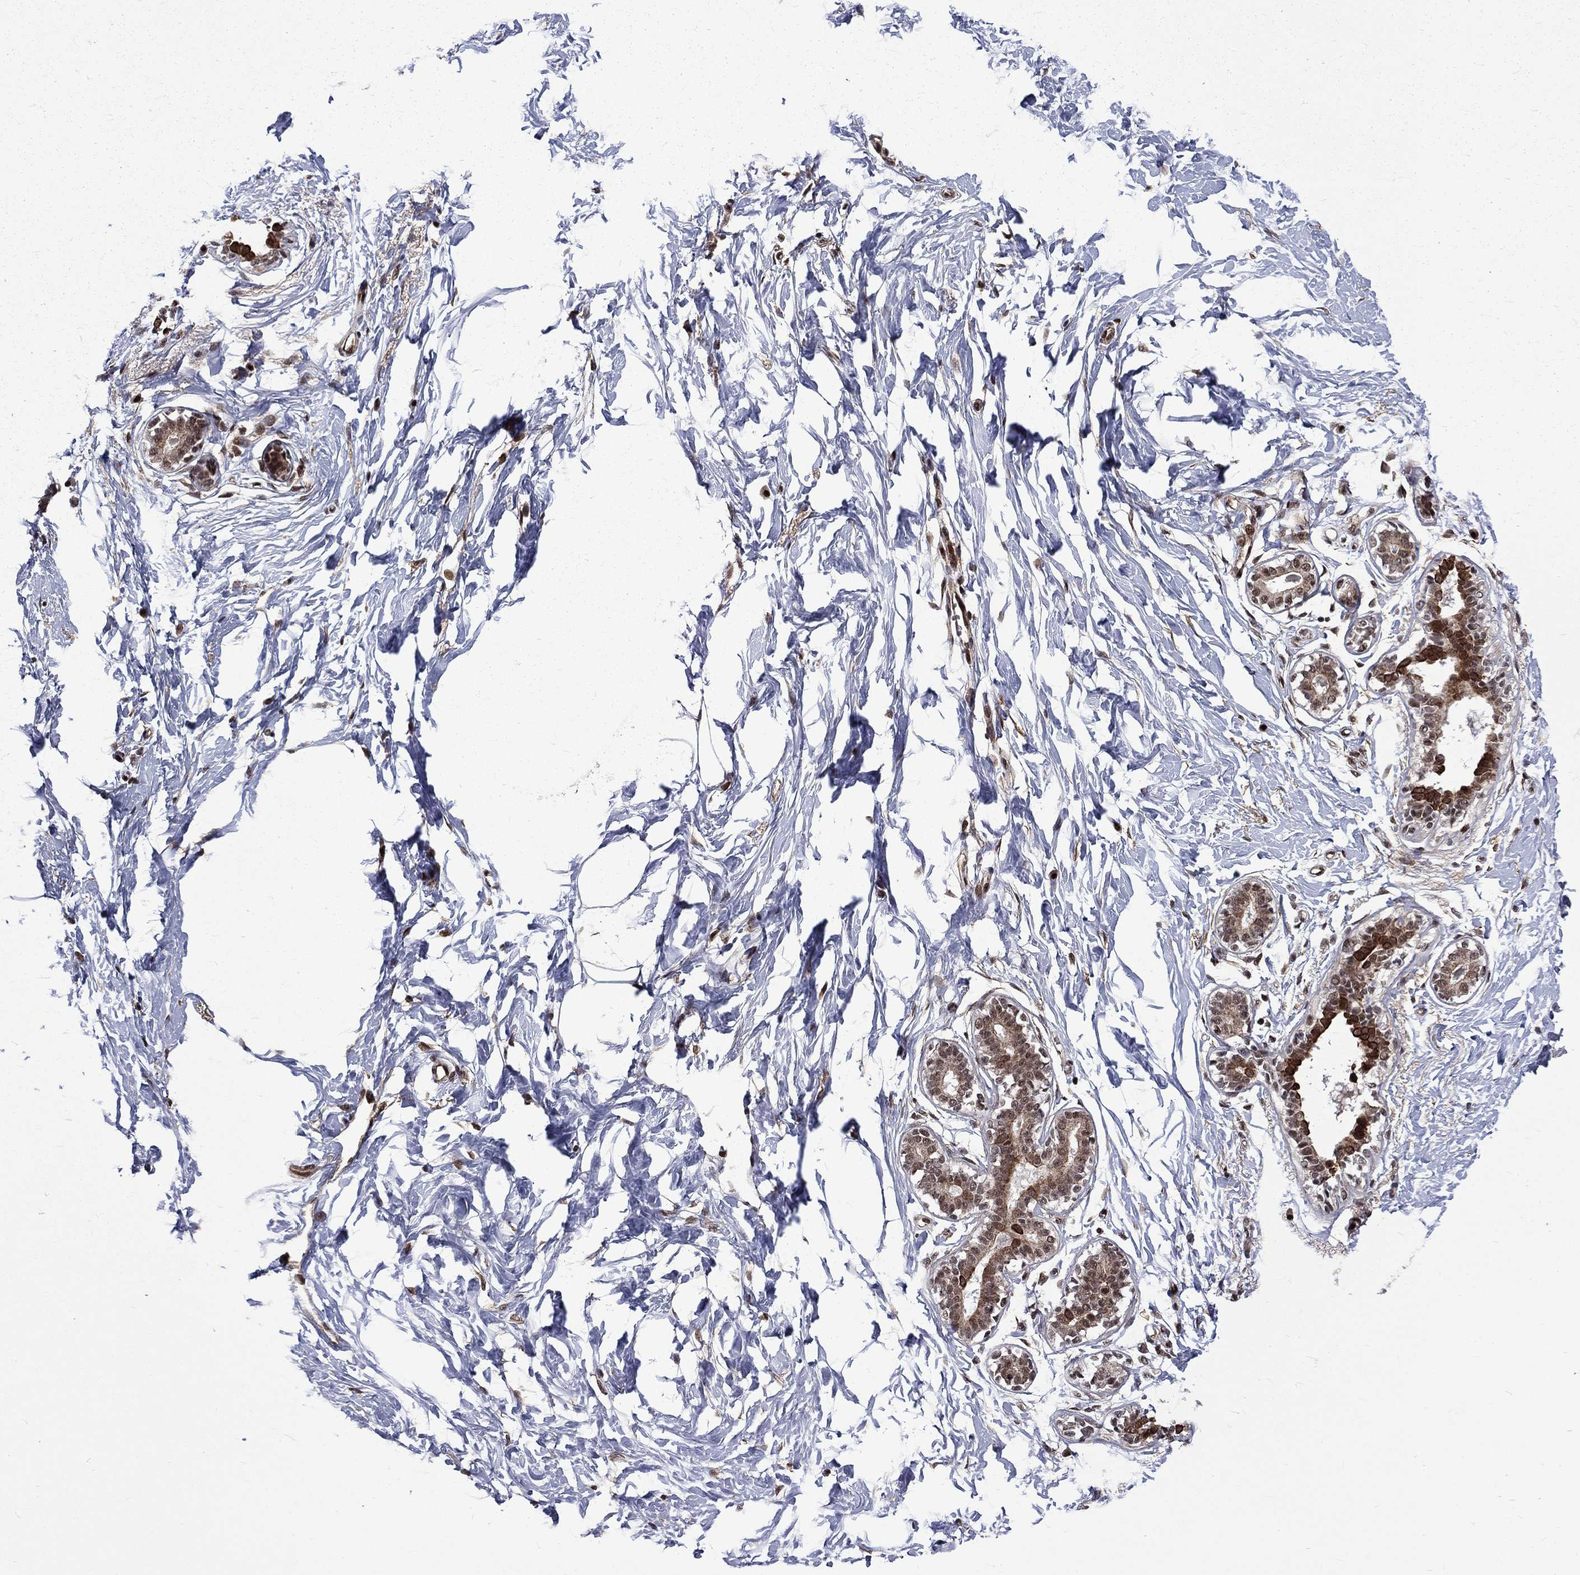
{"staining": {"intensity": "negative", "quantity": "none", "location": "none"}, "tissue": "breast", "cell_type": "Adipocytes", "image_type": "normal", "snomed": [{"axis": "morphology", "description": "Normal tissue, NOS"}, {"axis": "morphology", "description": "Lobular carcinoma, in situ"}, {"axis": "topography", "description": "Breast"}], "caption": "High power microscopy micrograph of an immunohistochemistry photomicrograph of unremarkable breast, revealing no significant positivity in adipocytes.", "gene": "KPNA3", "patient": {"sex": "female", "age": 35}}